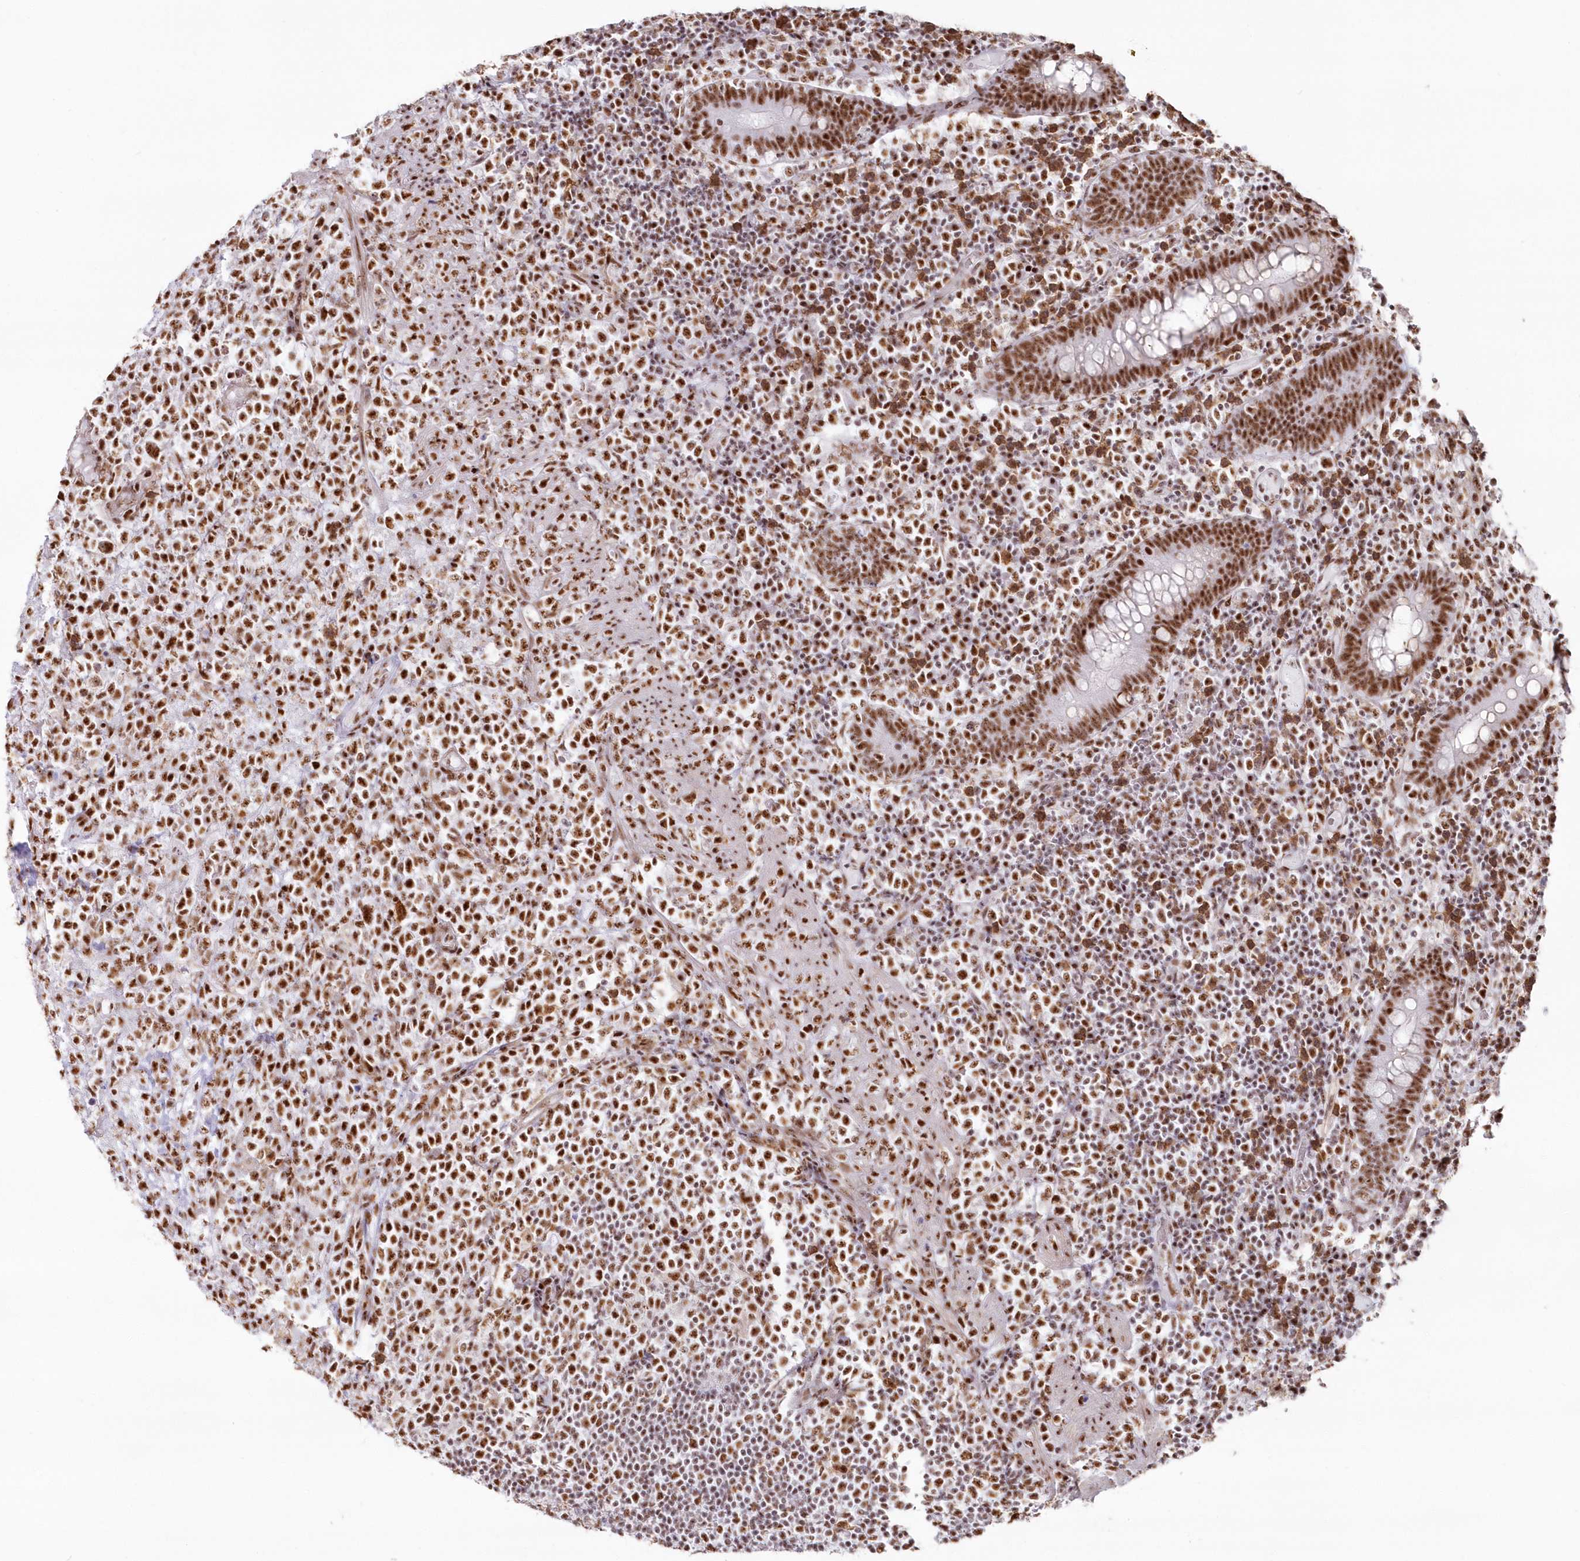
{"staining": {"intensity": "strong", "quantity": ">75%", "location": "nuclear"}, "tissue": "lymphoma", "cell_type": "Tumor cells", "image_type": "cancer", "snomed": [{"axis": "morphology", "description": "Malignant lymphoma, non-Hodgkin's type, High grade"}, {"axis": "topography", "description": "Colon"}], "caption": "DAB (3,3'-diaminobenzidine) immunohistochemical staining of human malignant lymphoma, non-Hodgkin's type (high-grade) exhibits strong nuclear protein positivity in about >75% of tumor cells.", "gene": "DDX46", "patient": {"sex": "female", "age": 53}}